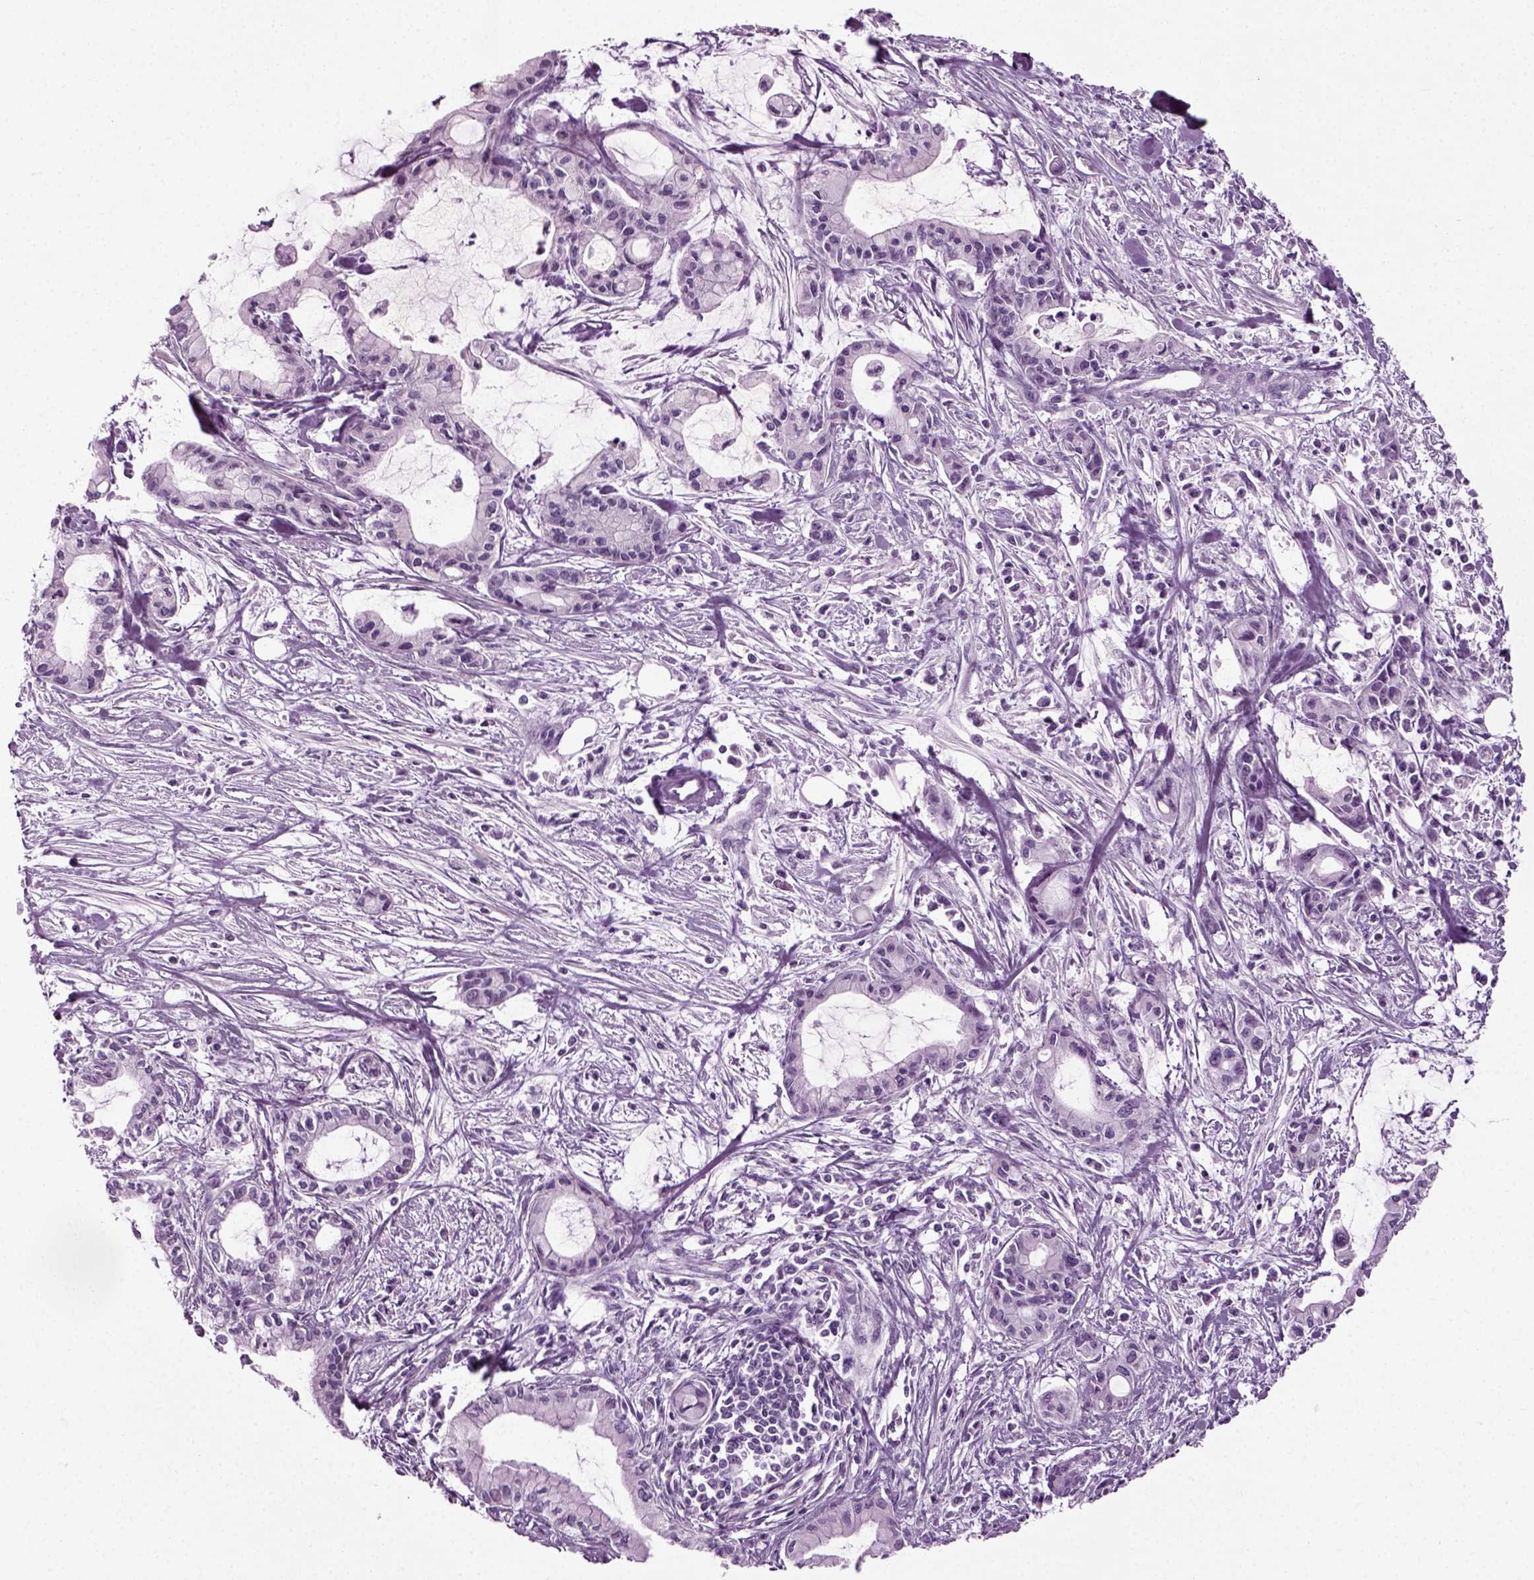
{"staining": {"intensity": "negative", "quantity": "none", "location": "none"}, "tissue": "pancreatic cancer", "cell_type": "Tumor cells", "image_type": "cancer", "snomed": [{"axis": "morphology", "description": "Adenocarcinoma, NOS"}, {"axis": "topography", "description": "Pancreas"}], "caption": "Immunohistochemistry histopathology image of adenocarcinoma (pancreatic) stained for a protein (brown), which exhibits no expression in tumor cells.", "gene": "ZC2HC1C", "patient": {"sex": "male", "age": 48}}